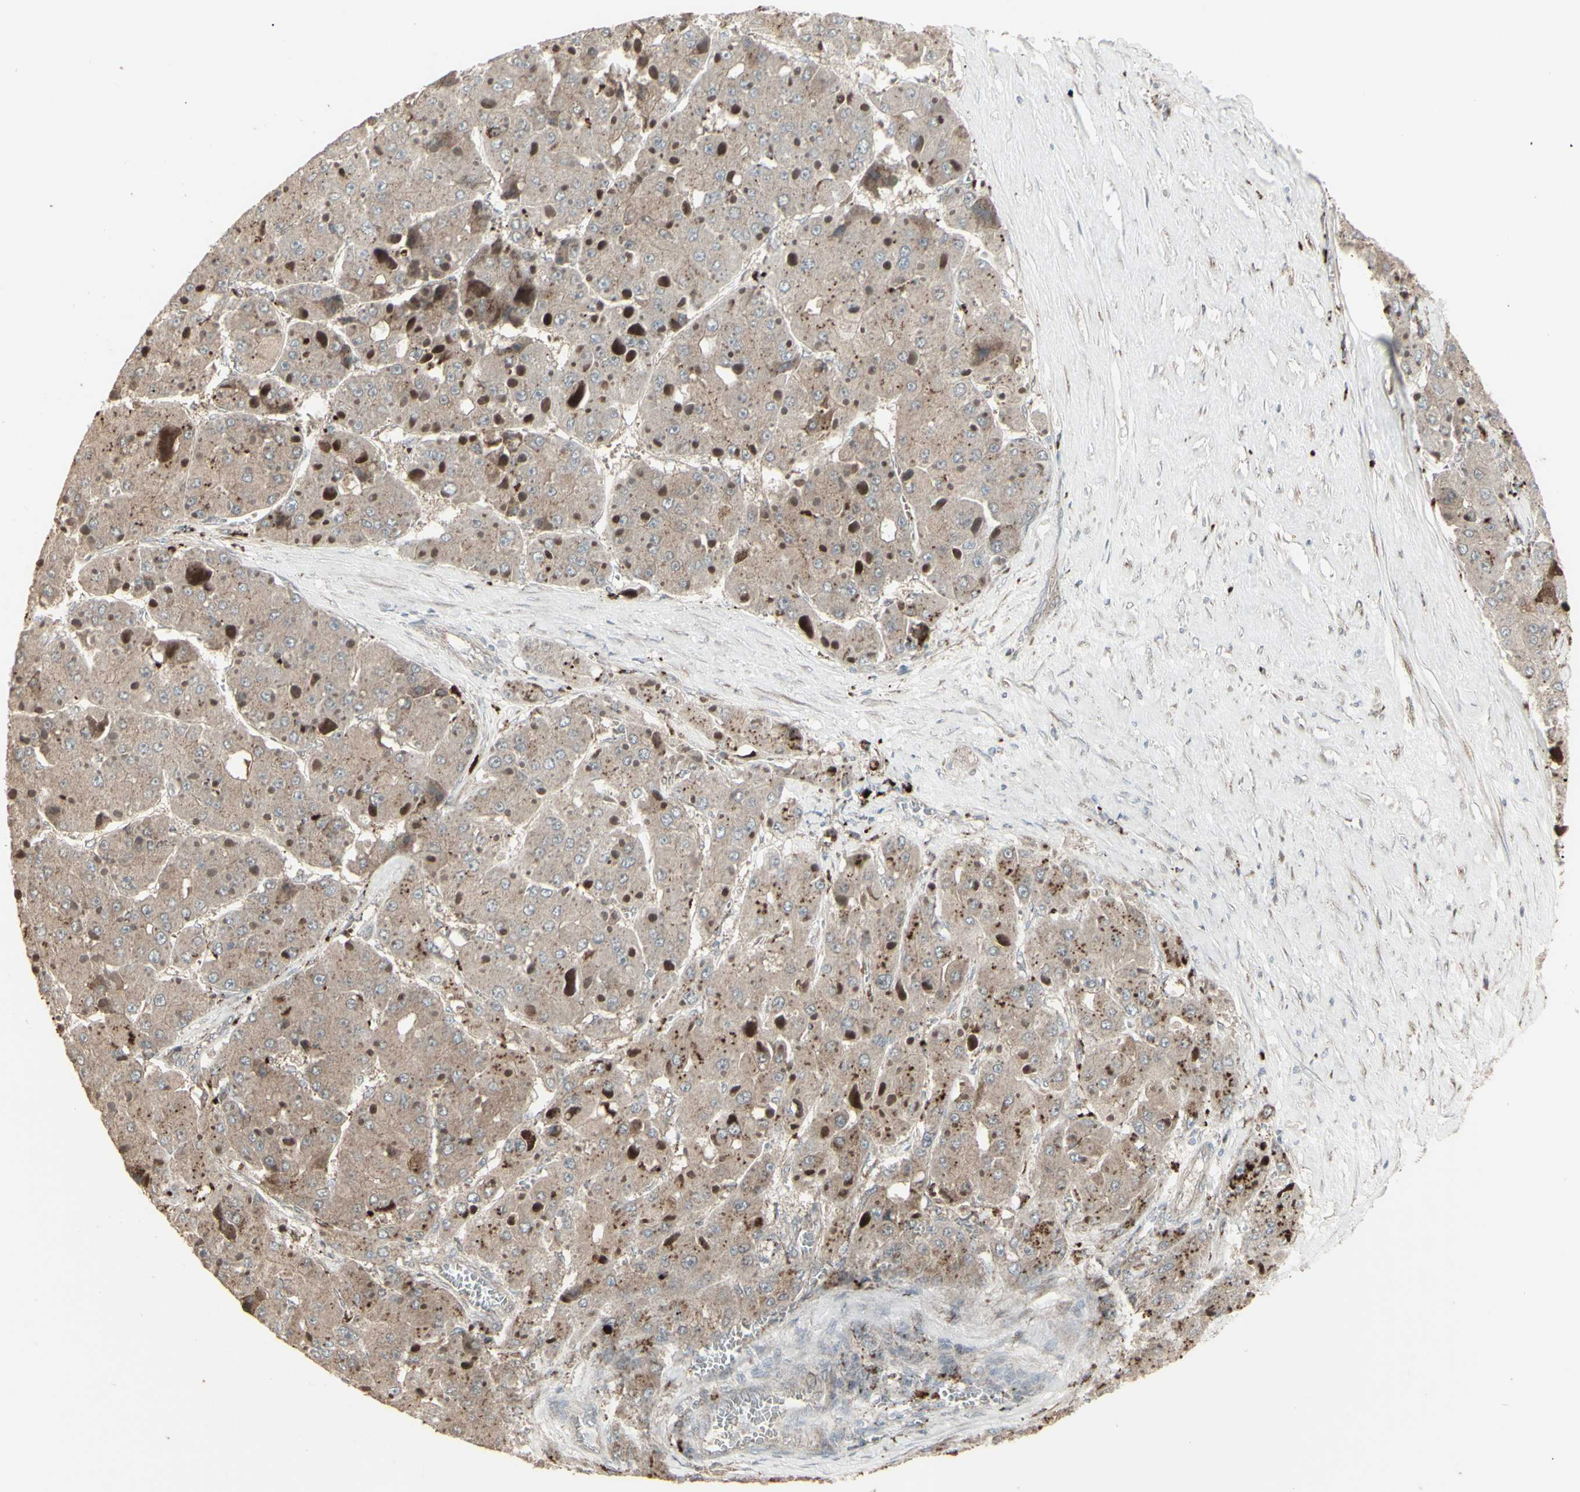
{"staining": {"intensity": "moderate", "quantity": ">75%", "location": "cytoplasmic/membranous"}, "tissue": "liver cancer", "cell_type": "Tumor cells", "image_type": "cancer", "snomed": [{"axis": "morphology", "description": "Carcinoma, Hepatocellular, NOS"}, {"axis": "topography", "description": "Liver"}], "caption": "IHC of human liver cancer demonstrates medium levels of moderate cytoplasmic/membranous positivity in about >75% of tumor cells.", "gene": "RNASEL", "patient": {"sex": "female", "age": 73}}